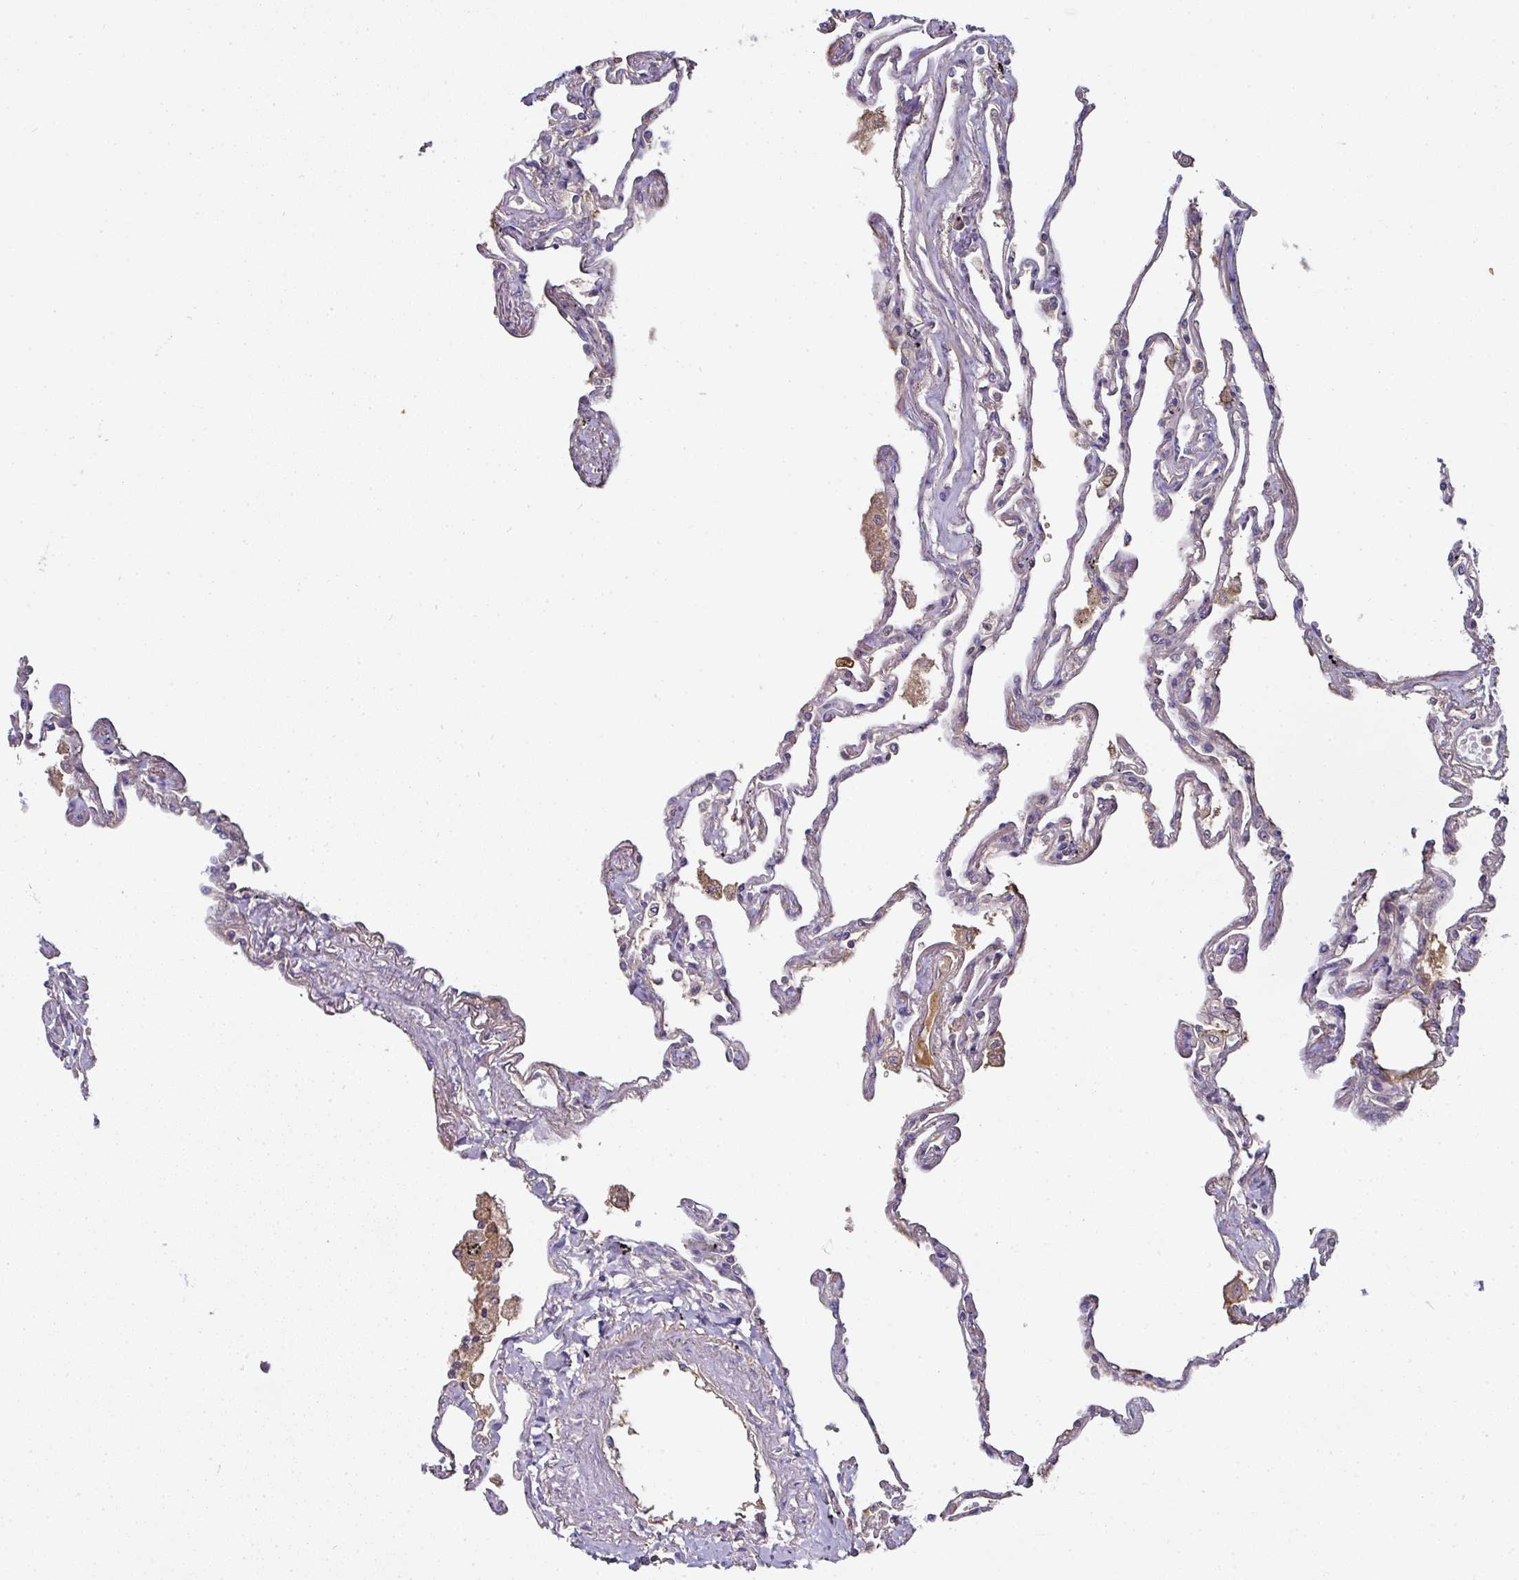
{"staining": {"intensity": "negative", "quantity": "none", "location": "none"}, "tissue": "lung", "cell_type": "Alveolar cells", "image_type": "normal", "snomed": [{"axis": "morphology", "description": "Normal tissue, NOS"}, {"axis": "topography", "description": "Lung"}], "caption": "Immunohistochemistry (IHC) image of normal lung: human lung stained with DAB (3,3'-diaminobenzidine) shows no significant protein expression in alveolar cells. (DAB IHC, high magnification).", "gene": "CTDSP2", "patient": {"sex": "female", "age": 67}}